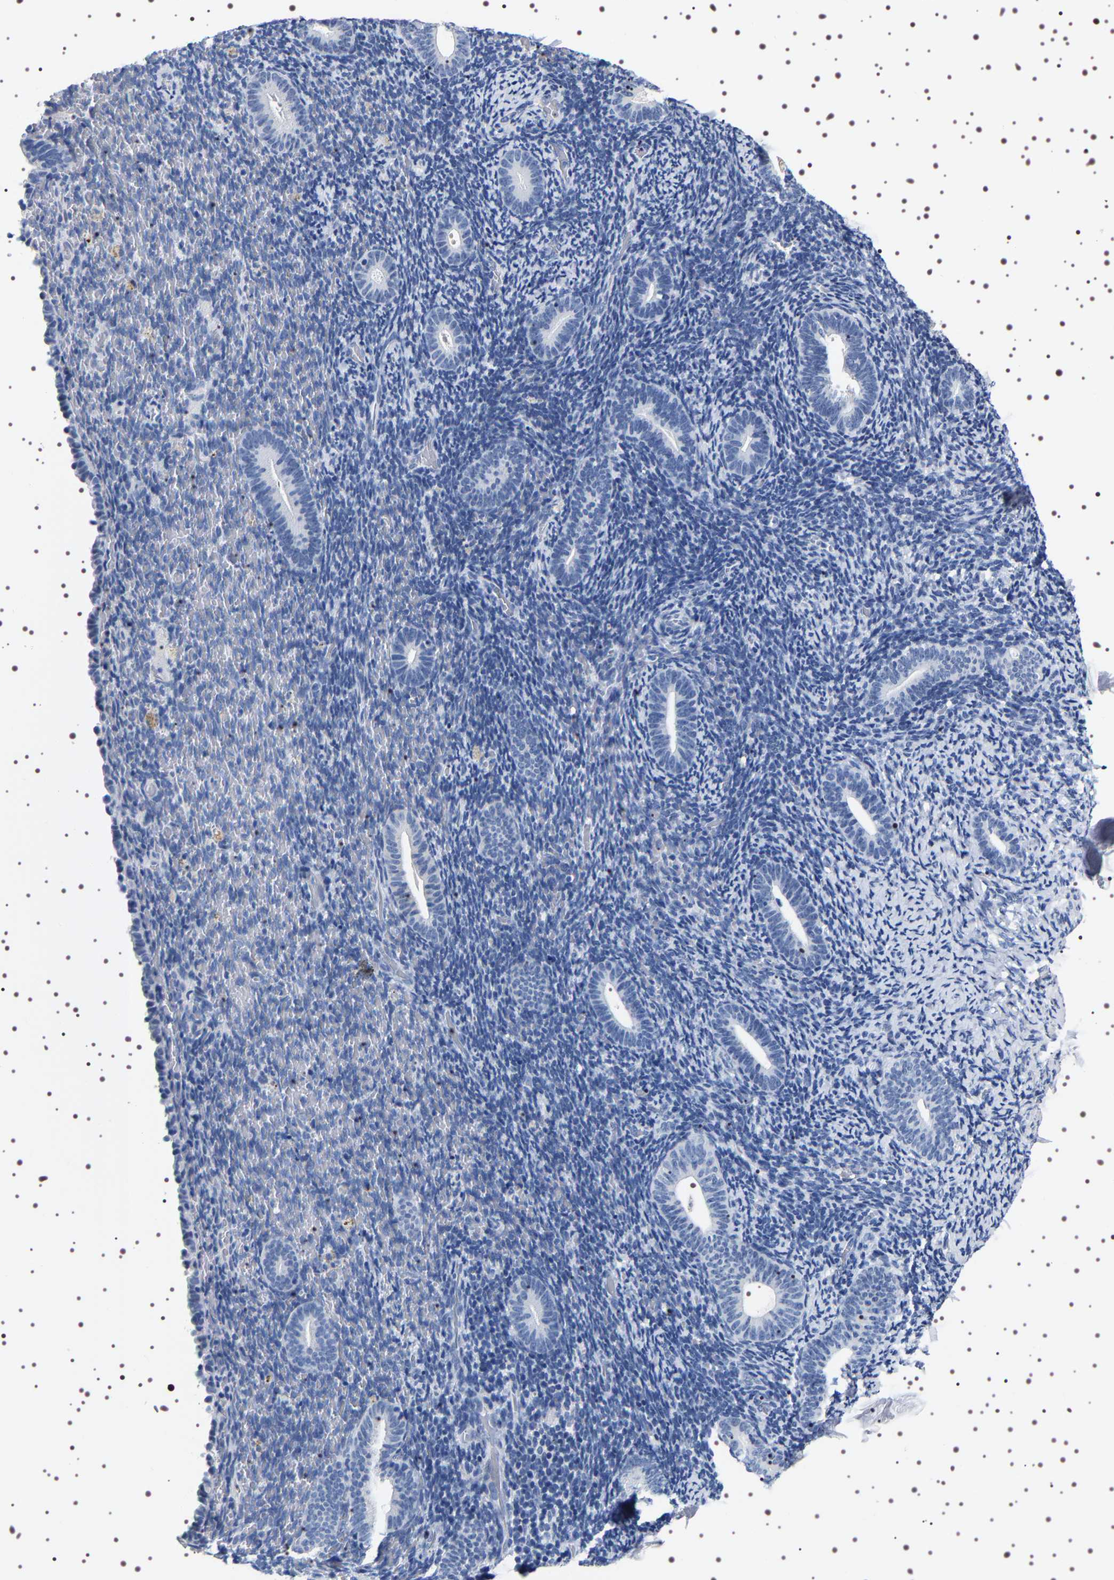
{"staining": {"intensity": "negative", "quantity": "none", "location": "none"}, "tissue": "endometrium", "cell_type": "Cells in endometrial stroma", "image_type": "normal", "snomed": [{"axis": "morphology", "description": "Normal tissue, NOS"}, {"axis": "topography", "description": "Endometrium"}], "caption": "This is an immunohistochemistry histopathology image of unremarkable human endometrium. There is no positivity in cells in endometrial stroma.", "gene": "UBQLN3", "patient": {"sex": "female", "age": 51}}